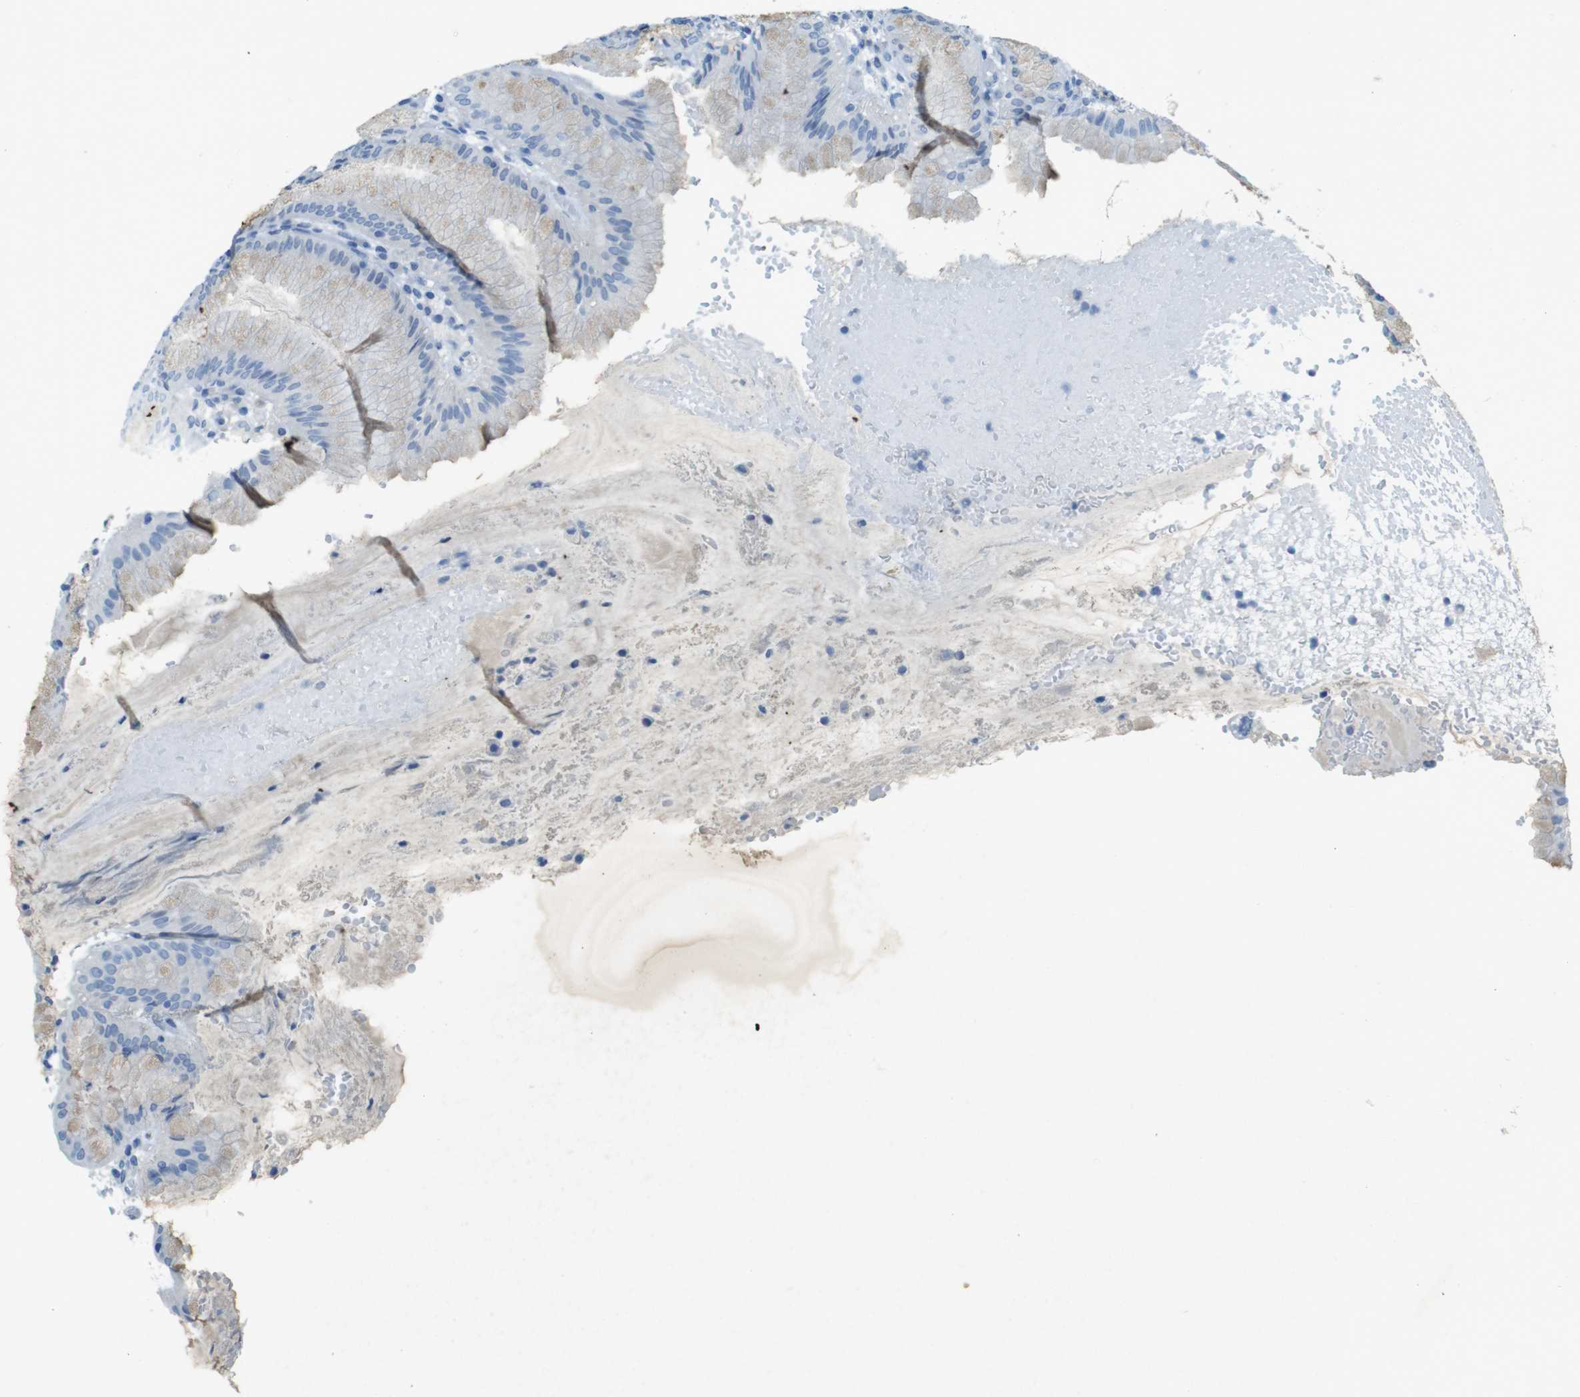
{"staining": {"intensity": "negative", "quantity": "none", "location": "none"}, "tissue": "stomach", "cell_type": "Glandular cells", "image_type": "normal", "snomed": [{"axis": "morphology", "description": "Normal tissue, NOS"}, {"axis": "topography", "description": "Stomach"}, {"axis": "topography", "description": "Stomach, lower"}], "caption": "Immunohistochemistry of benign stomach demonstrates no expression in glandular cells. (DAB (3,3'-diaminobenzidine) IHC visualized using brightfield microscopy, high magnification).", "gene": "CD320", "patient": {"sex": "female", "age": 75}}